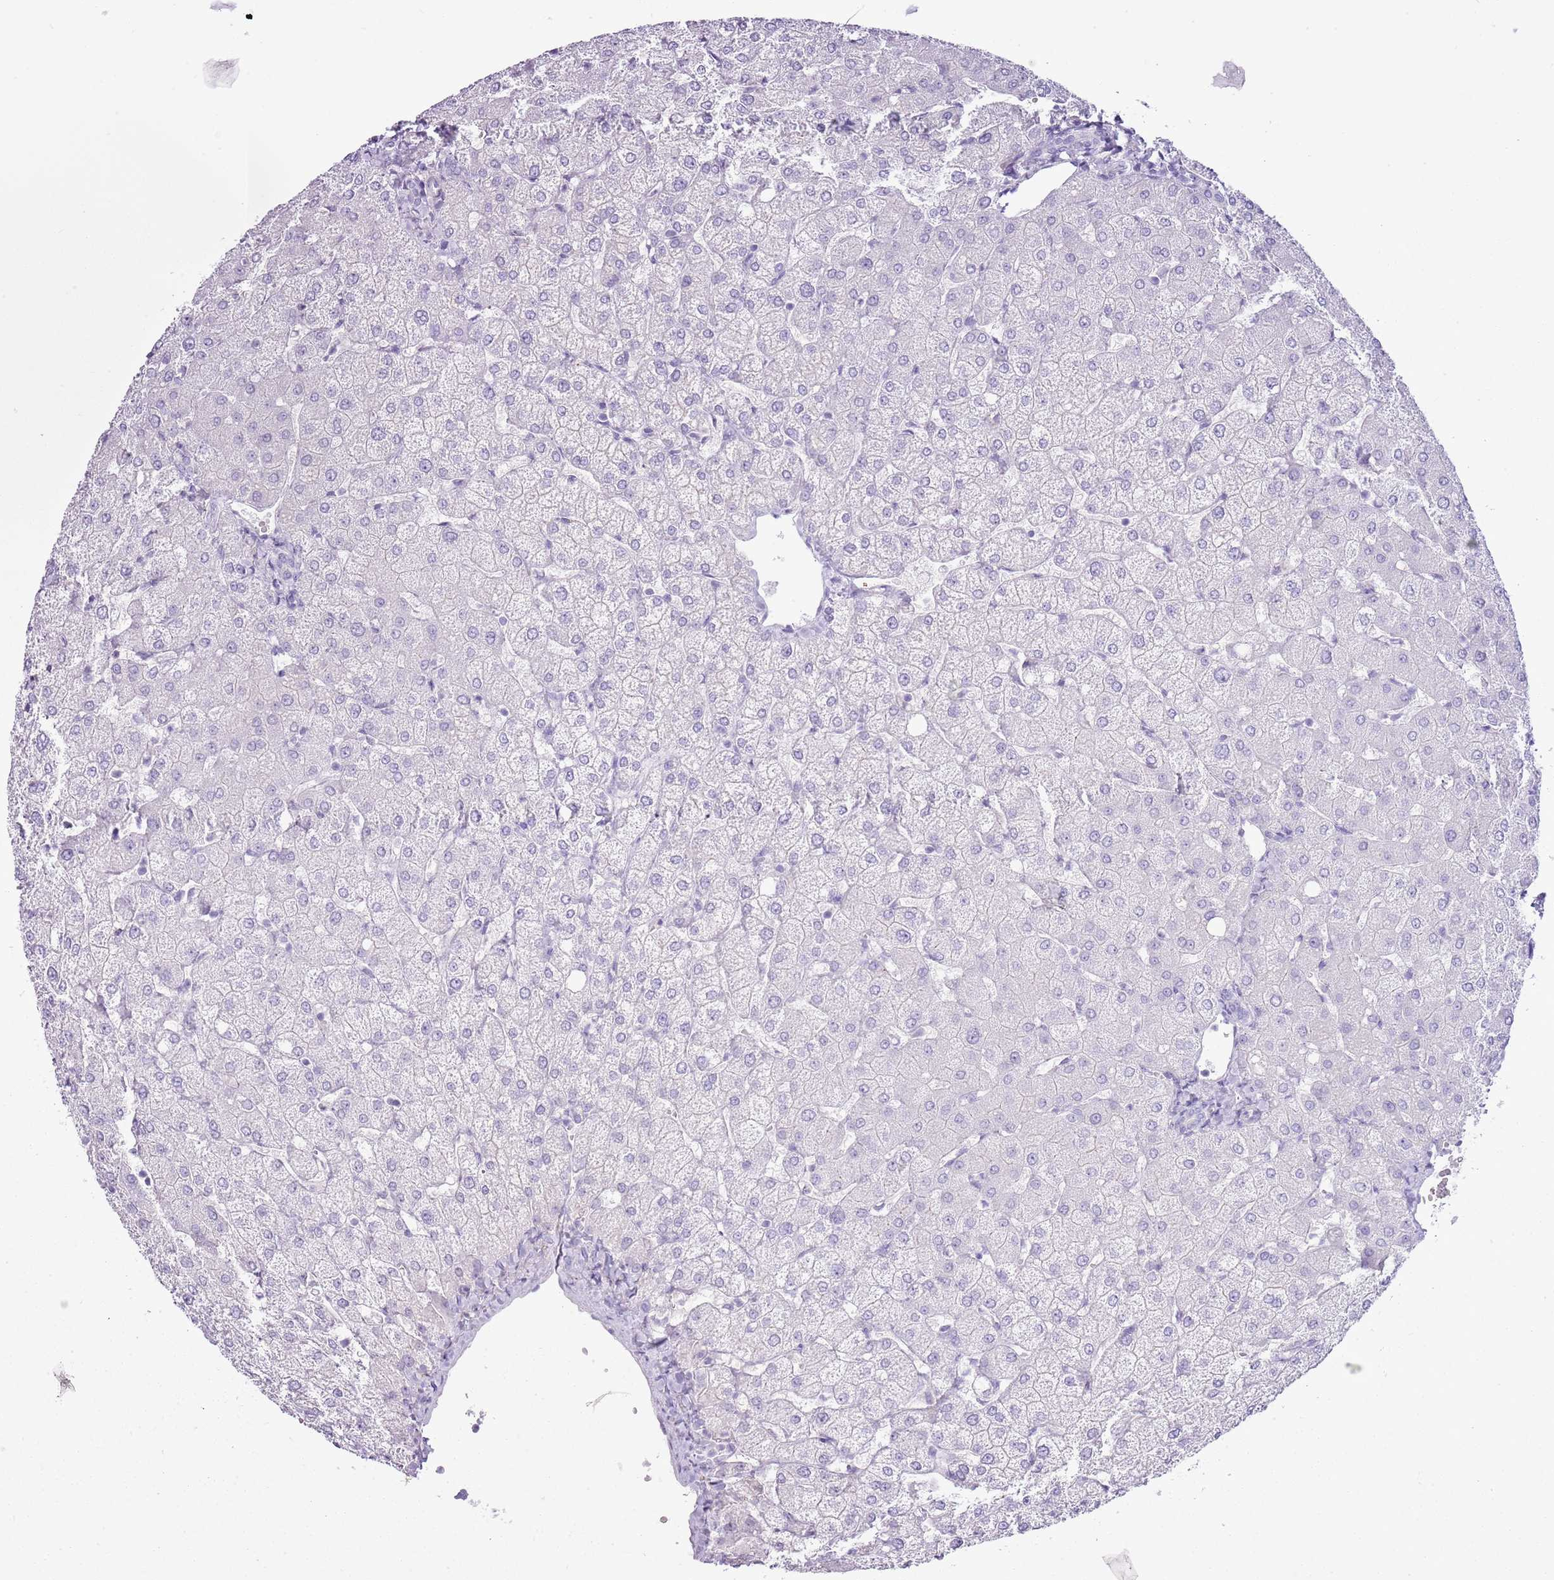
{"staining": {"intensity": "negative", "quantity": "none", "location": "none"}, "tissue": "liver", "cell_type": "Cholangiocytes", "image_type": "normal", "snomed": [{"axis": "morphology", "description": "Normal tissue, NOS"}, {"axis": "topography", "description": "Liver"}], "caption": "This is a image of IHC staining of normal liver, which shows no expression in cholangiocytes. (Stains: DAB (3,3'-diaminobenzidine) IHC with hematoxylin counter stain, Microscopy: brightfield microscopy at high magnification).", "gene": "SLC23A1", "patient": {"sex": "female", "age": 54}}